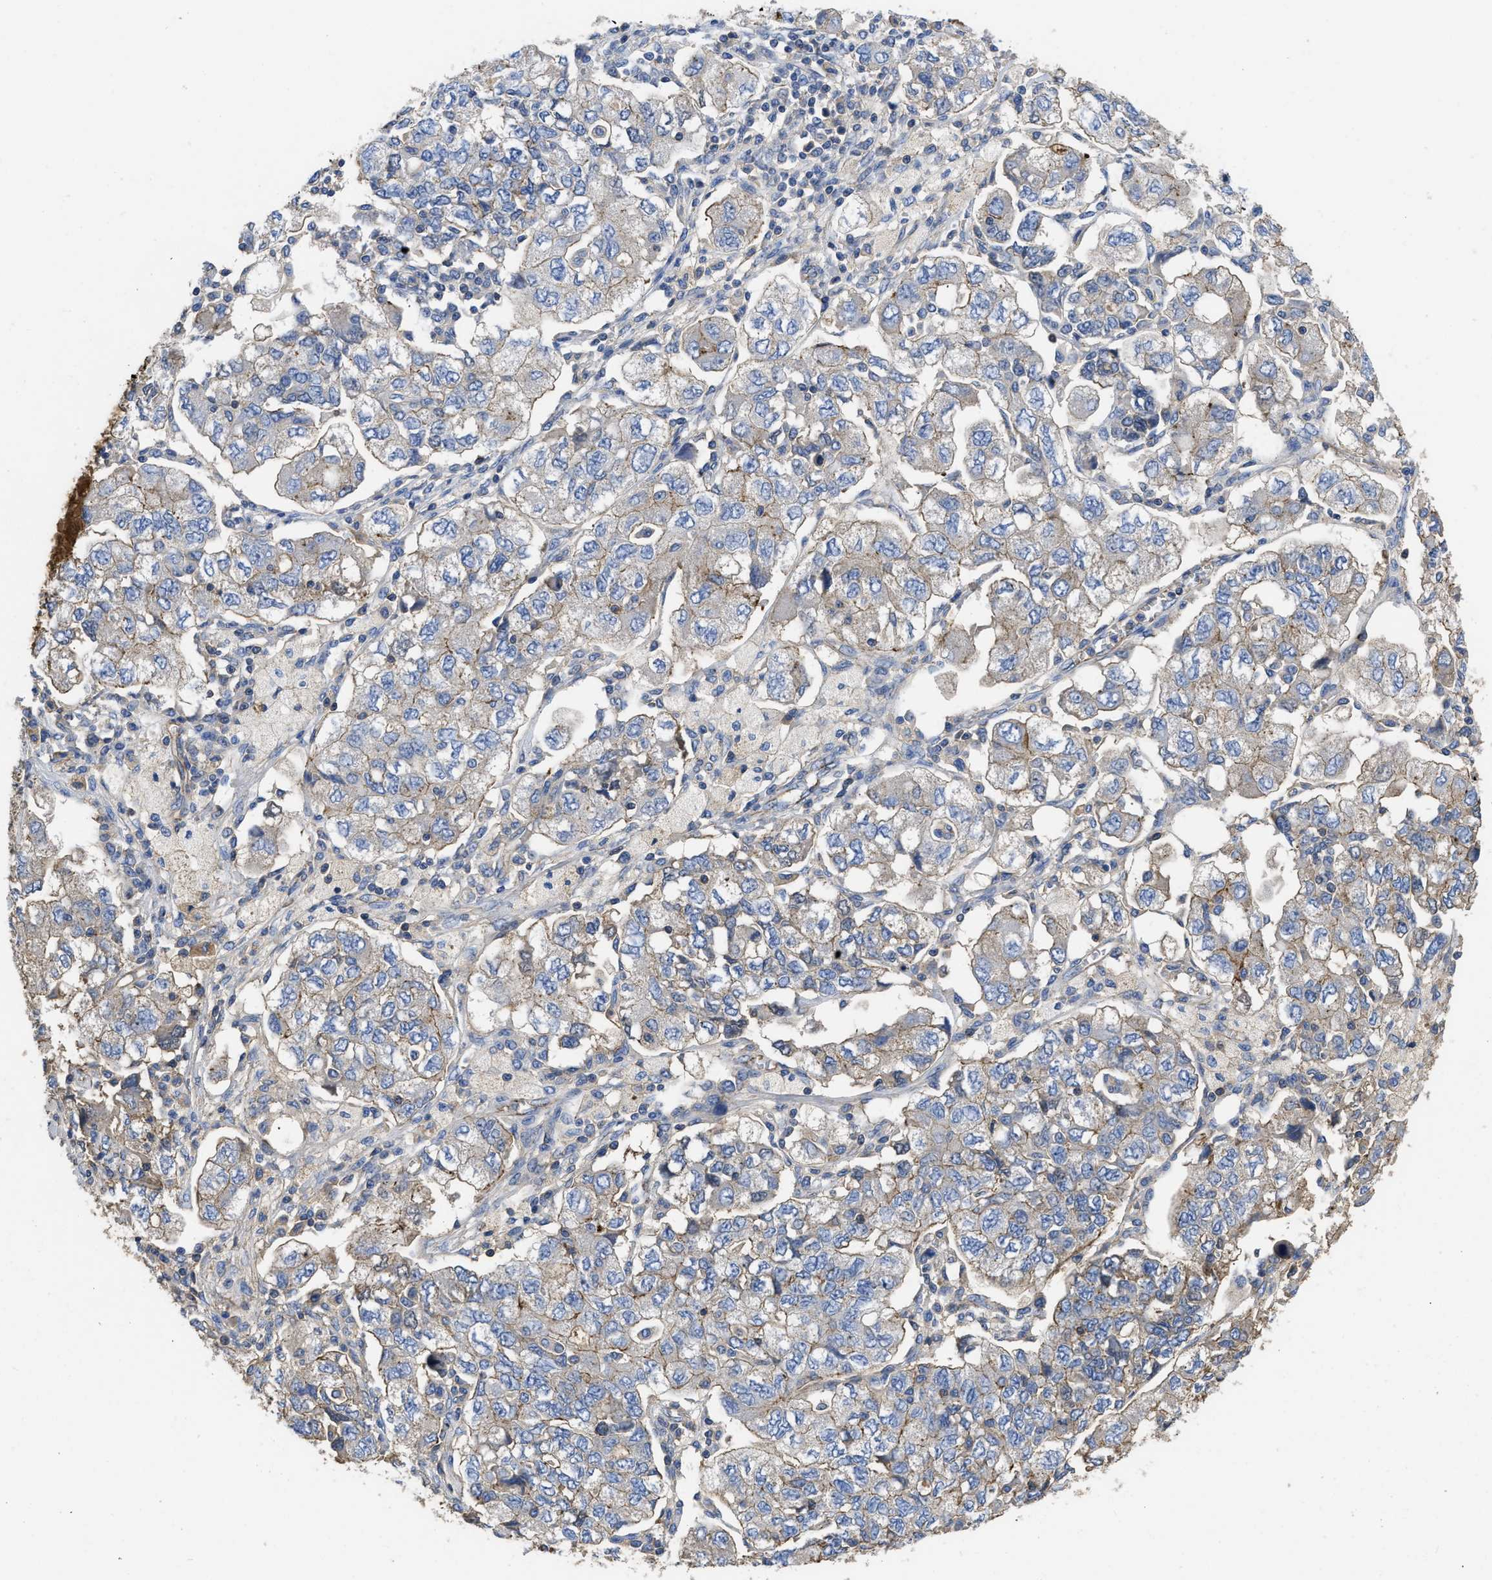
{"staining": {"intensity": "negative", "quantity": "none", "location": "none"}, "tissue": "ovarian cancer", "cell_type": "Tumor cells", "image_type": "cancer", "snomed": [{"axis": "morphology", "description": "Carcinoma, NOS"}, {"axis": "morphology", "description": "Cystadenocarcinoma, serous, NOS"}, {"axis": "topography", "description": "Ovary"}], "caption": "Tumor cells are negative for protein expression in human ovarian cancer (carcinoma).", "gene": "USP4", "patient": {"sex": "female", "age": 69}}